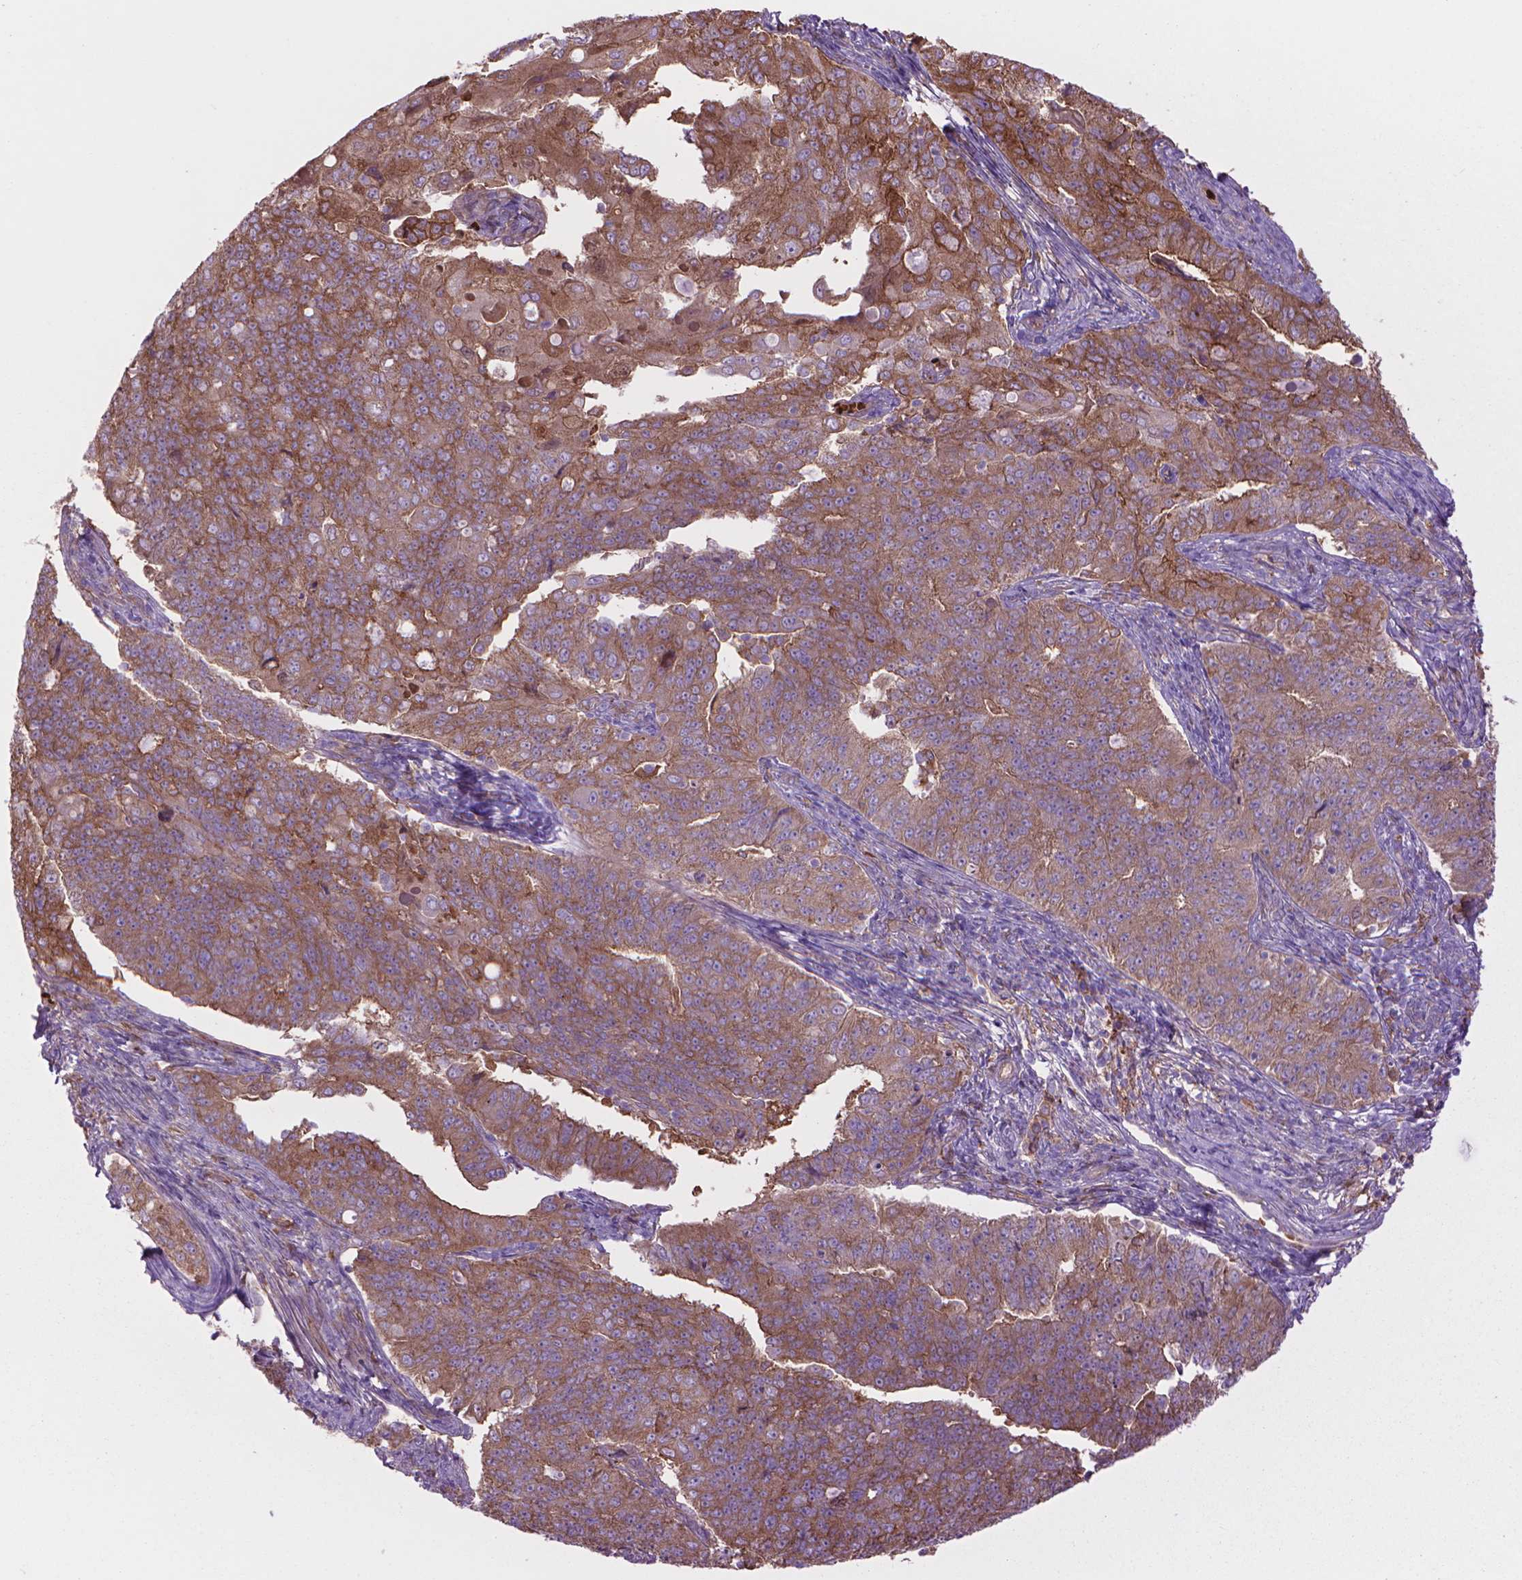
{"staining": {"intensity": "moderate", "quantity": "25%-75%", "location": "cytoplasmic/membranous"}, "tissue": "endometrial cancer", "cell_type": "Tumor cells", "image_type": "cancer", "snomed": [{"axis": "morphology", "description": "Adenocarcinoma, NOS"}, {"axis": "topography", "description": "Endometrium"}], "caption": "This is an image of immunohistochemistry staining of adenocarcinoma (endometrial), which shows moderate positivity in the cytoplasmic/membranous of tumor cells.", "gene": "CORO1B", "patient": {"sex": "female", "age": 43}}